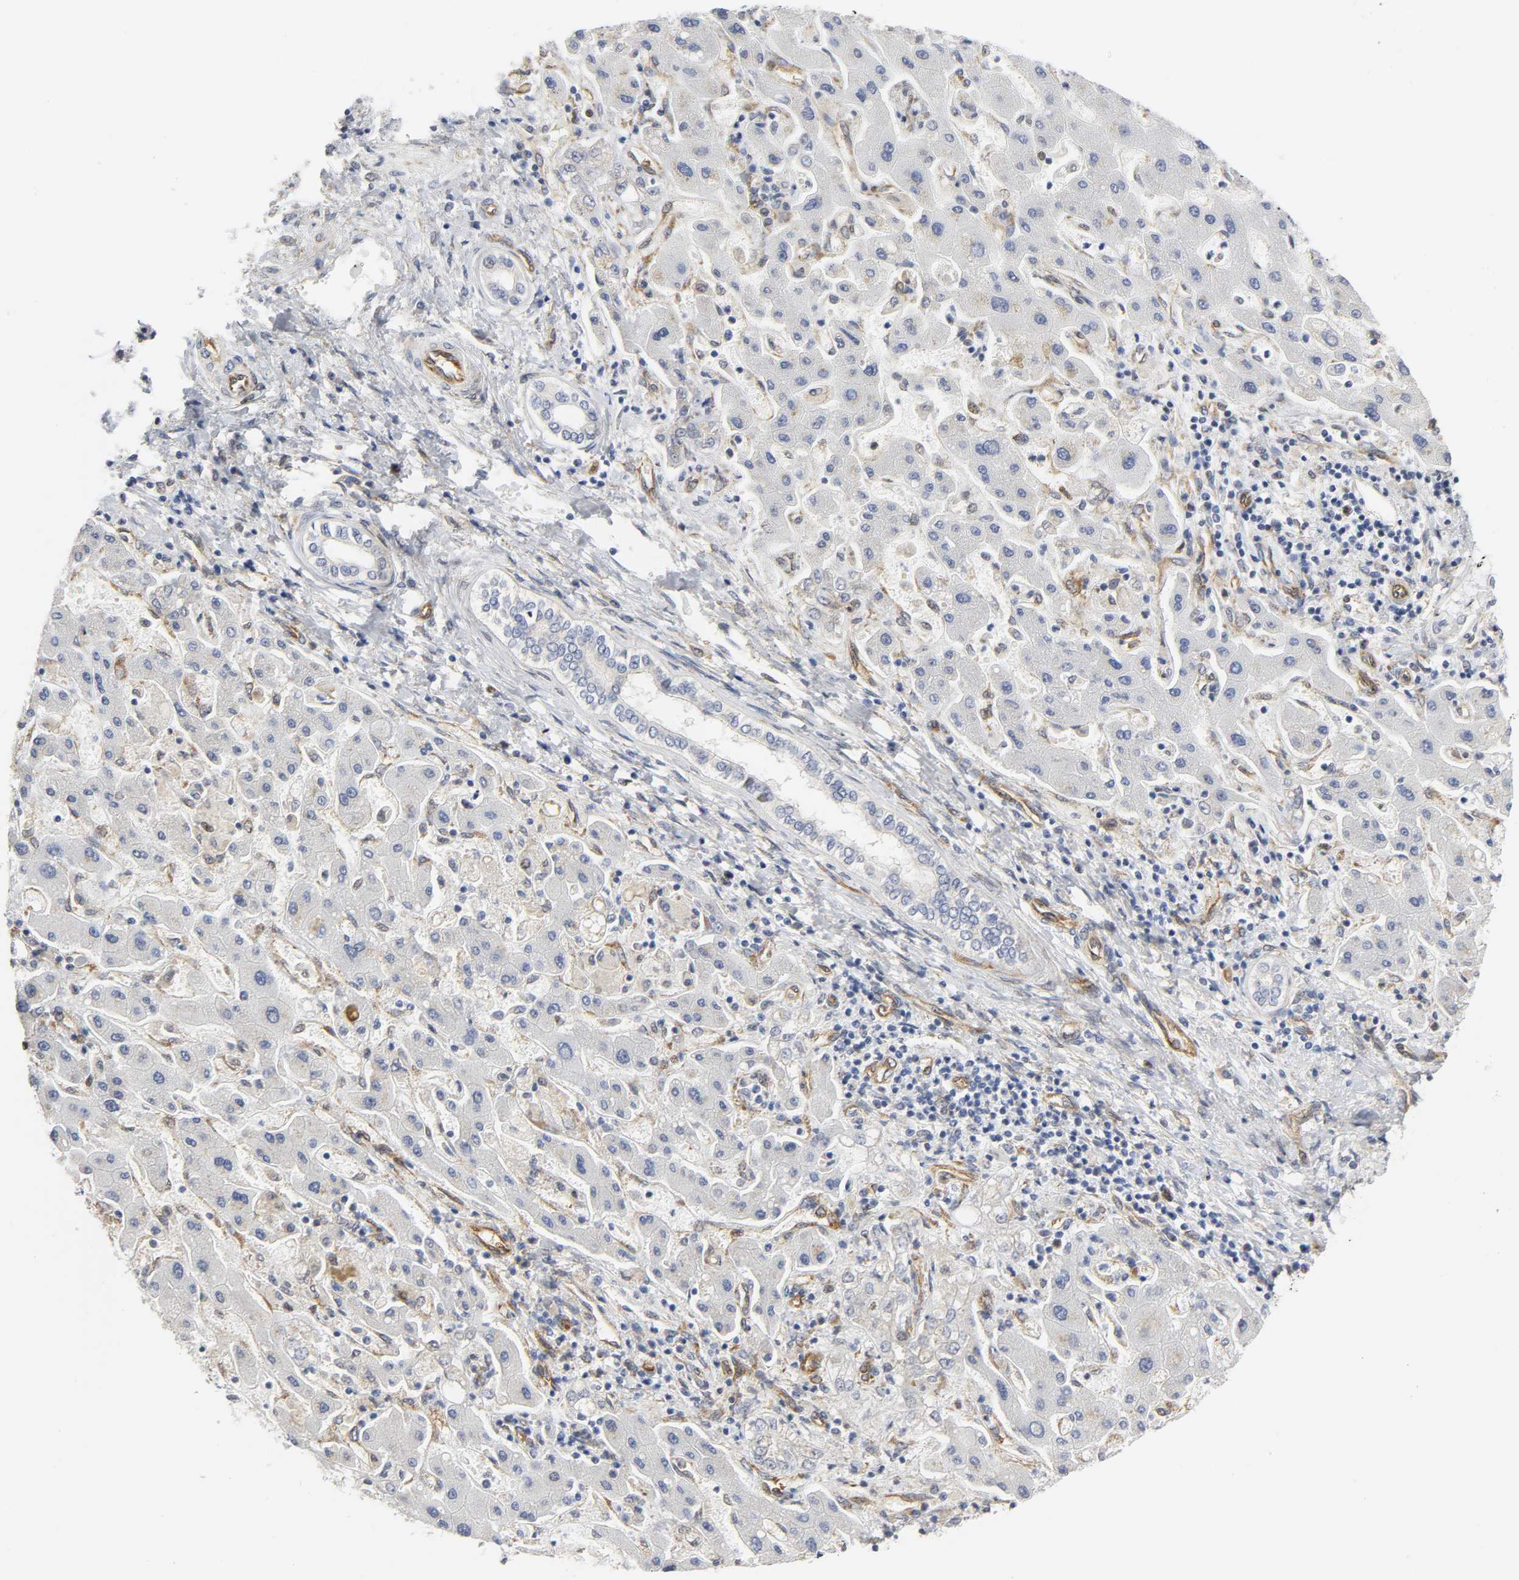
{"staining": {"intensity": "negative", "quantity": "none", "location": "none"}, "tissue": "liver cancer", "cell_type": "Tumor cells", "image_type": "cancer", "snomed": [{"axis": "morphology", "description": "Cholangiocarcinoma"}, {"axis": "topography", "description": "Liver"}], "caption": "The immunohistochemistry histopathology image has no significant expression in tumor cells of liver cholangiocarcinoma tissue.", "gene": "DOCK1", "patient": {"sex": "male", "age": 50}}